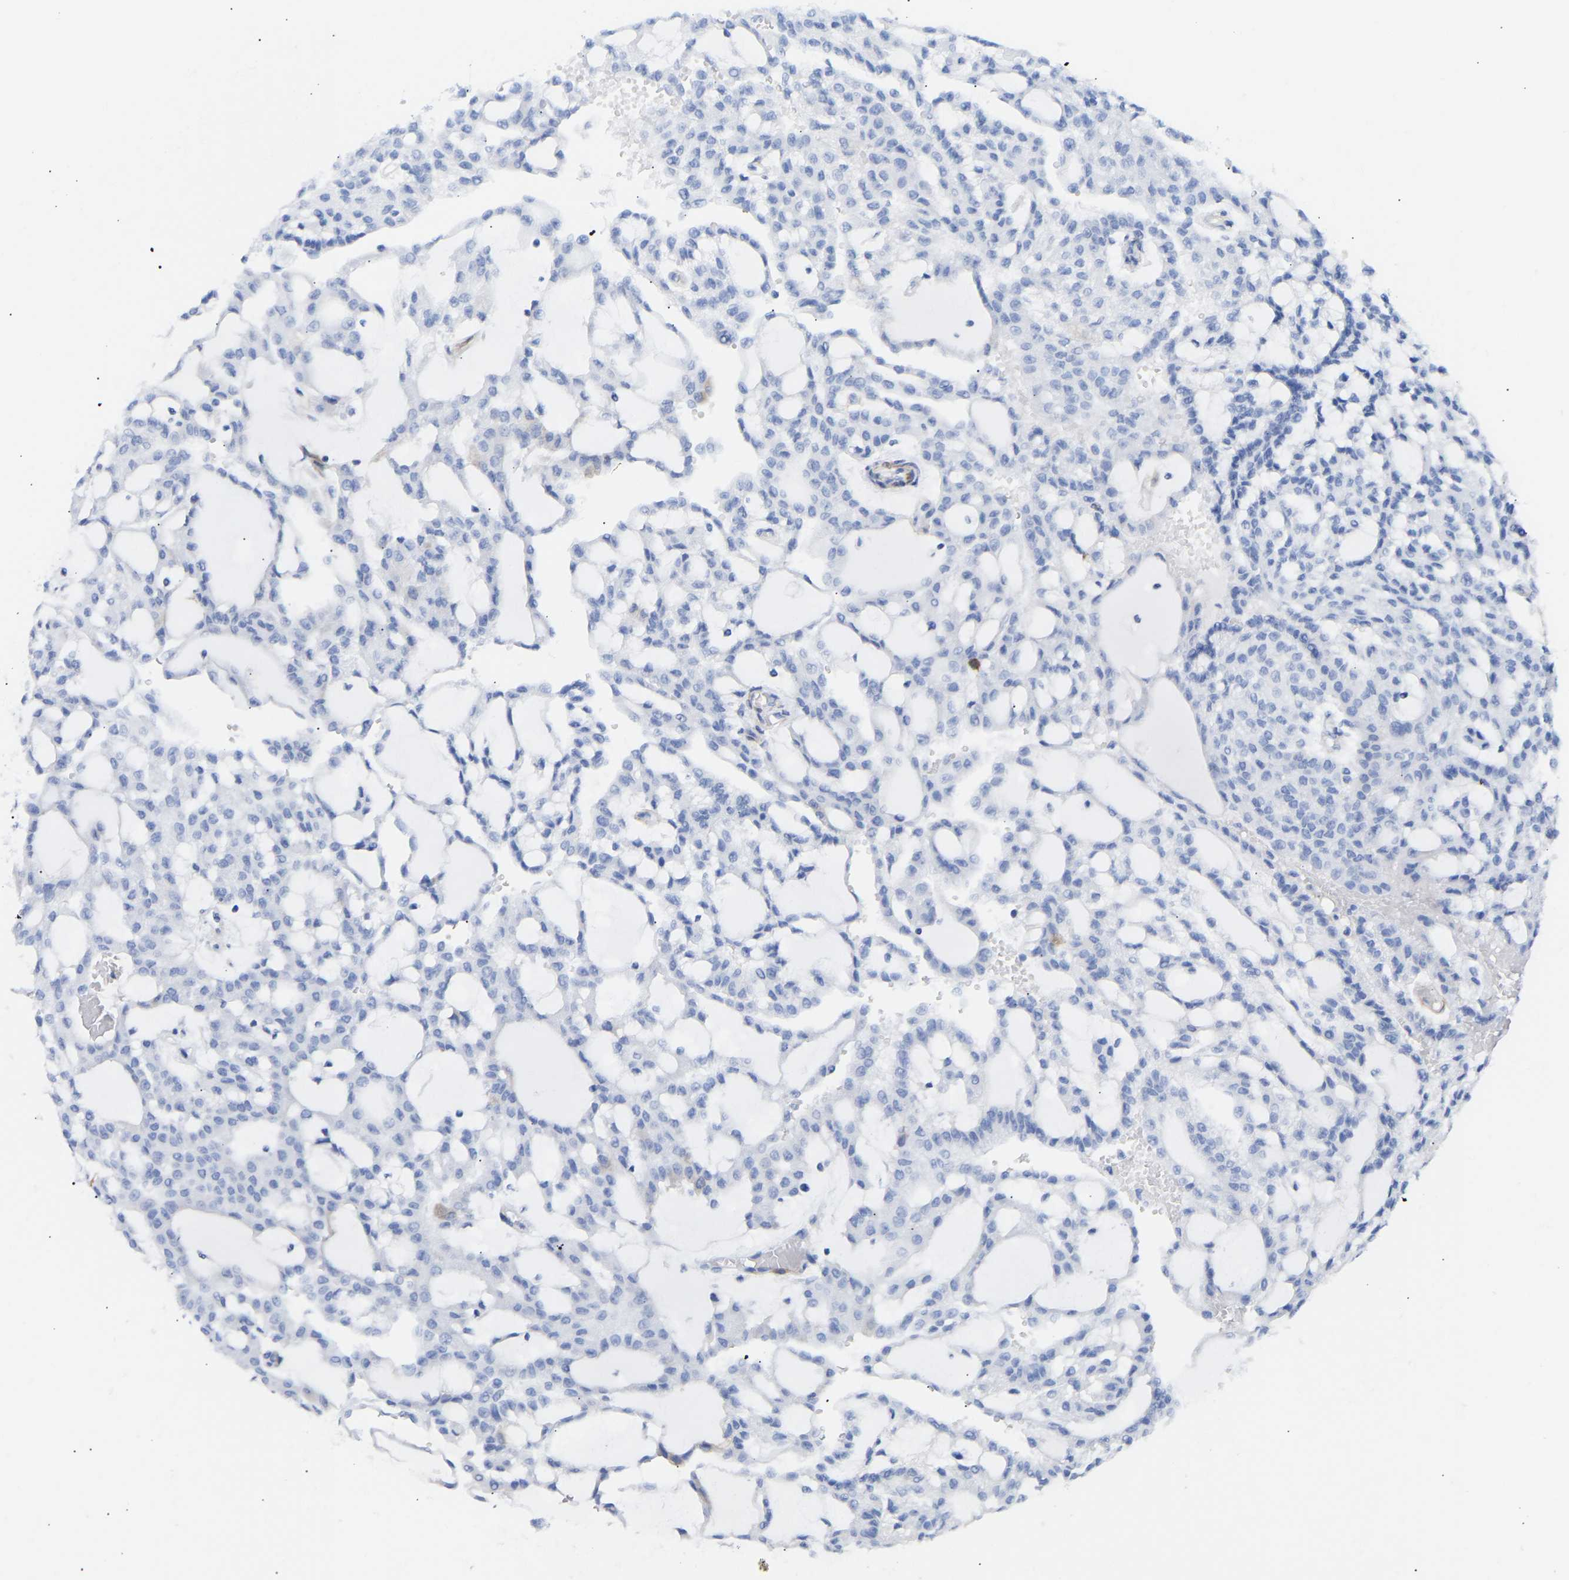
{"staining": {"intensity": "negative", "quantity": "none", "location": "none"}, "tissue": "renal cancer", "cell_type": "Tumor cells", "image_type": "cancer", "snomed": [{"axis": "morphology", "description": "Adenocarcinoma, NOS"}, {"axis": "topography", "description": "Kidney"}], "caption": "Tumor cells show no significant positivity in renal cancer.", "gene": "AMPH", "patient": {"sex": "male", "age": 63}}